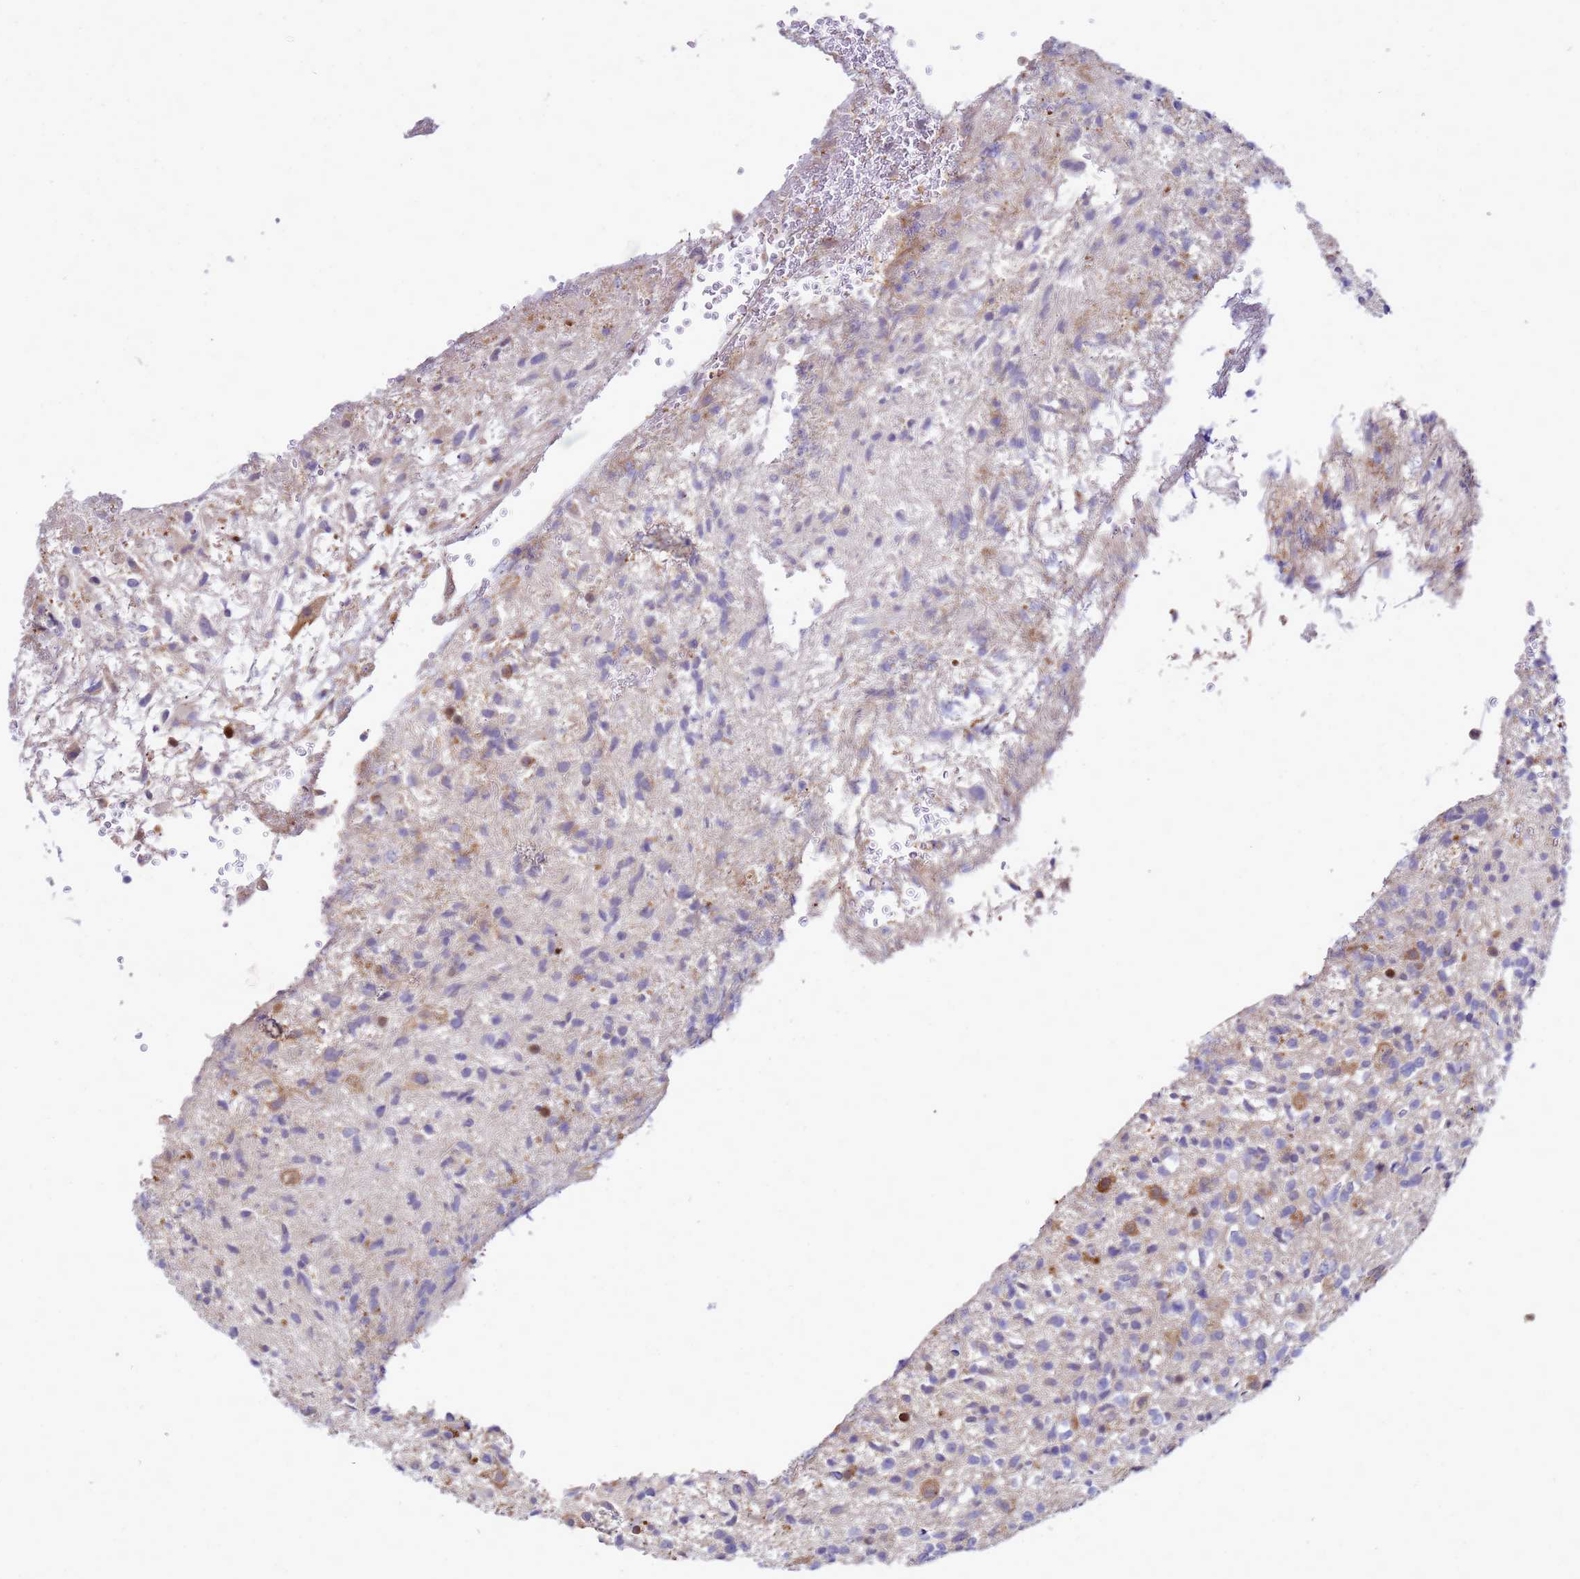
{"staining": {"intensity": "moderate", "quantity": "<25%", "location": "cytoplasmic/membranous"}, "tissue": "glioma", "cell_type": "Tumor cells", "image_type": "cancer", "snomed": [{"axis": "morphology", "description": "Glioma, malignant, High grade"}, {"axis": "topography", "description": "Brain"}], "caption": "The photomicrograph reveals staining of high-grade glioma (malignant), revealing moderate cytoplasmic/membranous protein positivity (brown color) within tumor cells. (DAB IHC with brightfield microscopy, high magnification).", "gene": "RNF215", "patient": {"sex": "male", "age": 56}}